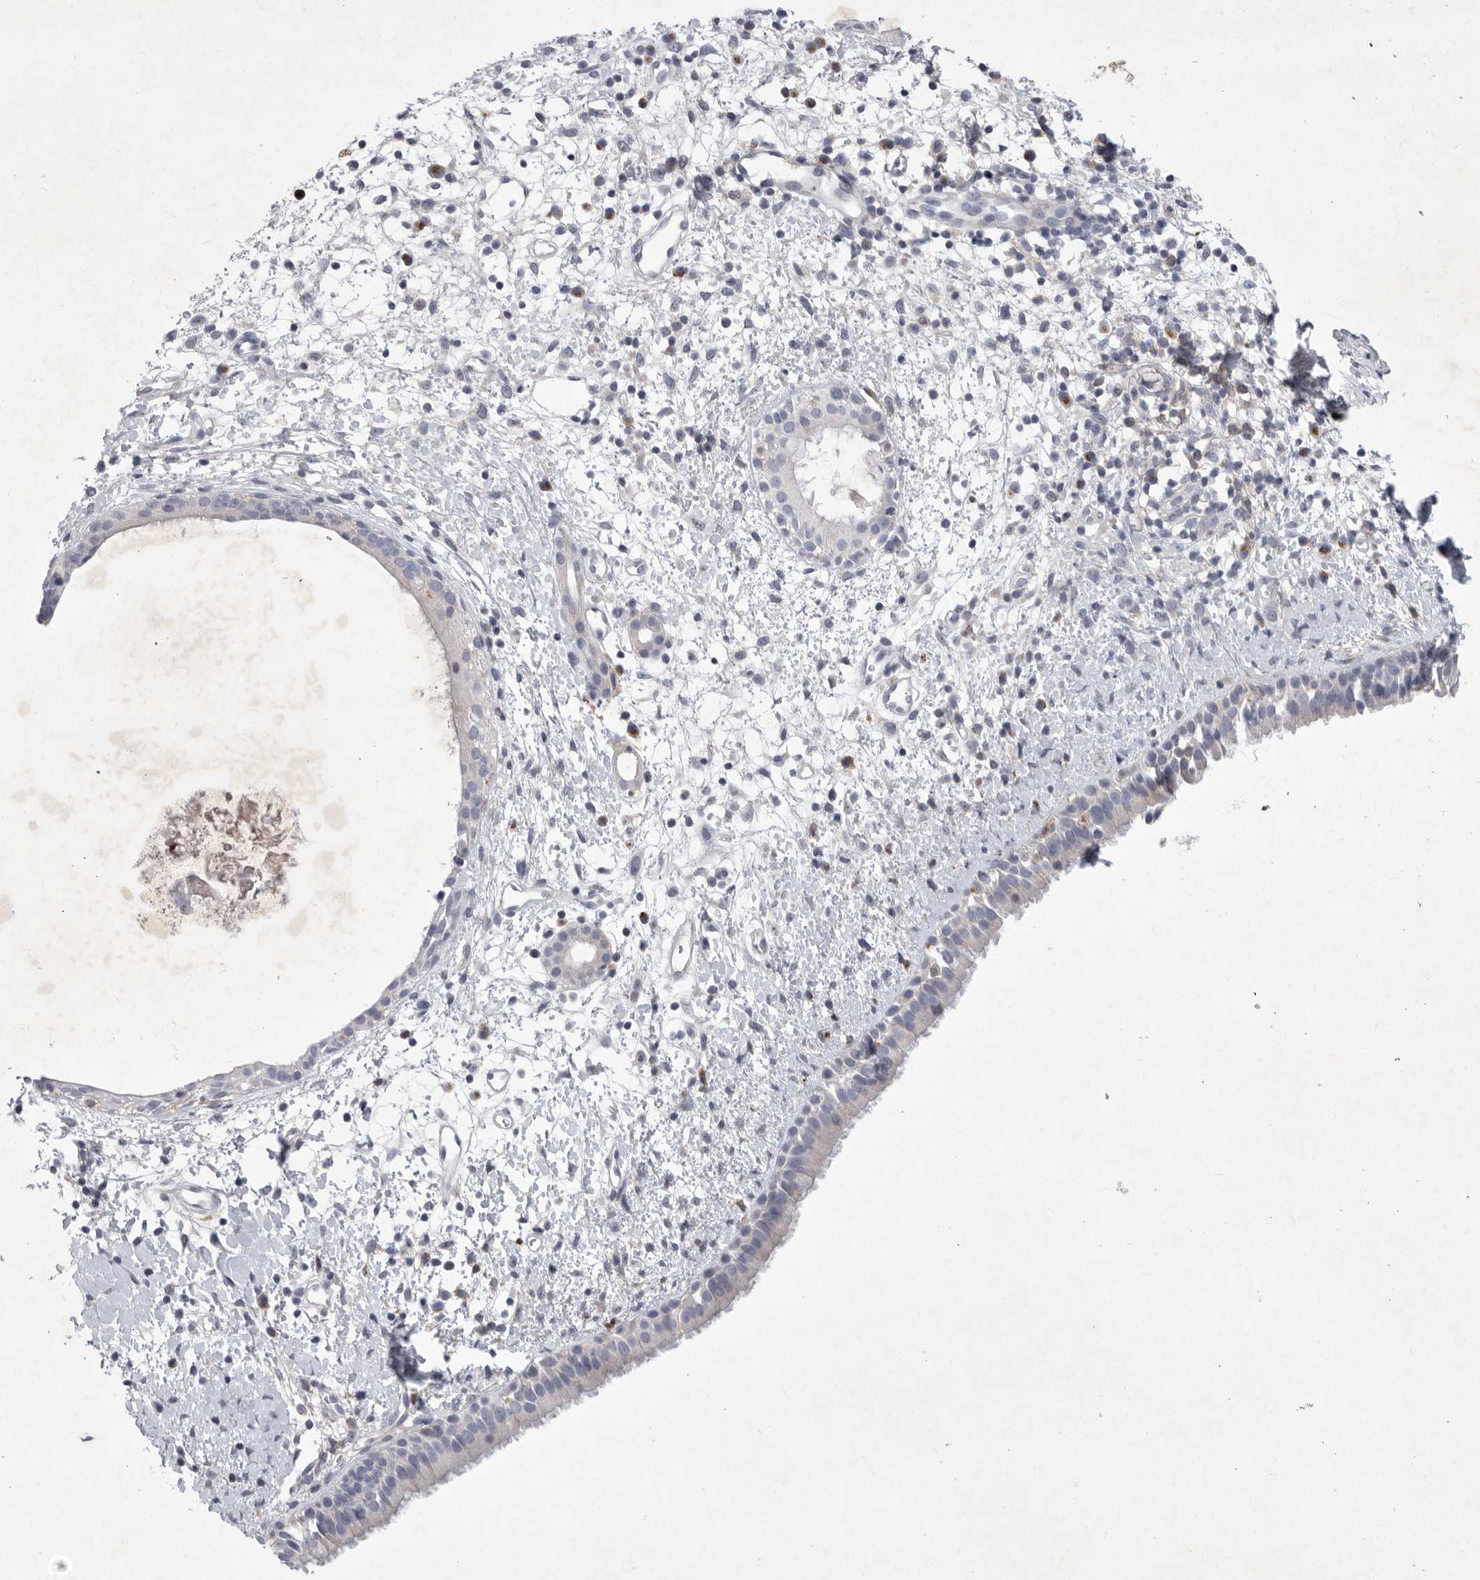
{"staining": {"intensity": "negative", "quantity": "none", "location": "none"}, "tissue": "nasopharynx", "cell_type": "Respiratory epithelial cells", "image_type": "normal", "snomed": [{"axis": "morphology", "description": "Normal tissue, NOS"}, {"axis": "topography", "description": "Nasopharynx"}], "caption": "This micrograph is of benign nasopharynx stained with IHC to label a protein in brown with the nuclei are counter-stained blue. There is no expression in respiratory epithelial cells.", "gene": "SIGLEC10", "patient": {"sex": "male", "age": 22}}